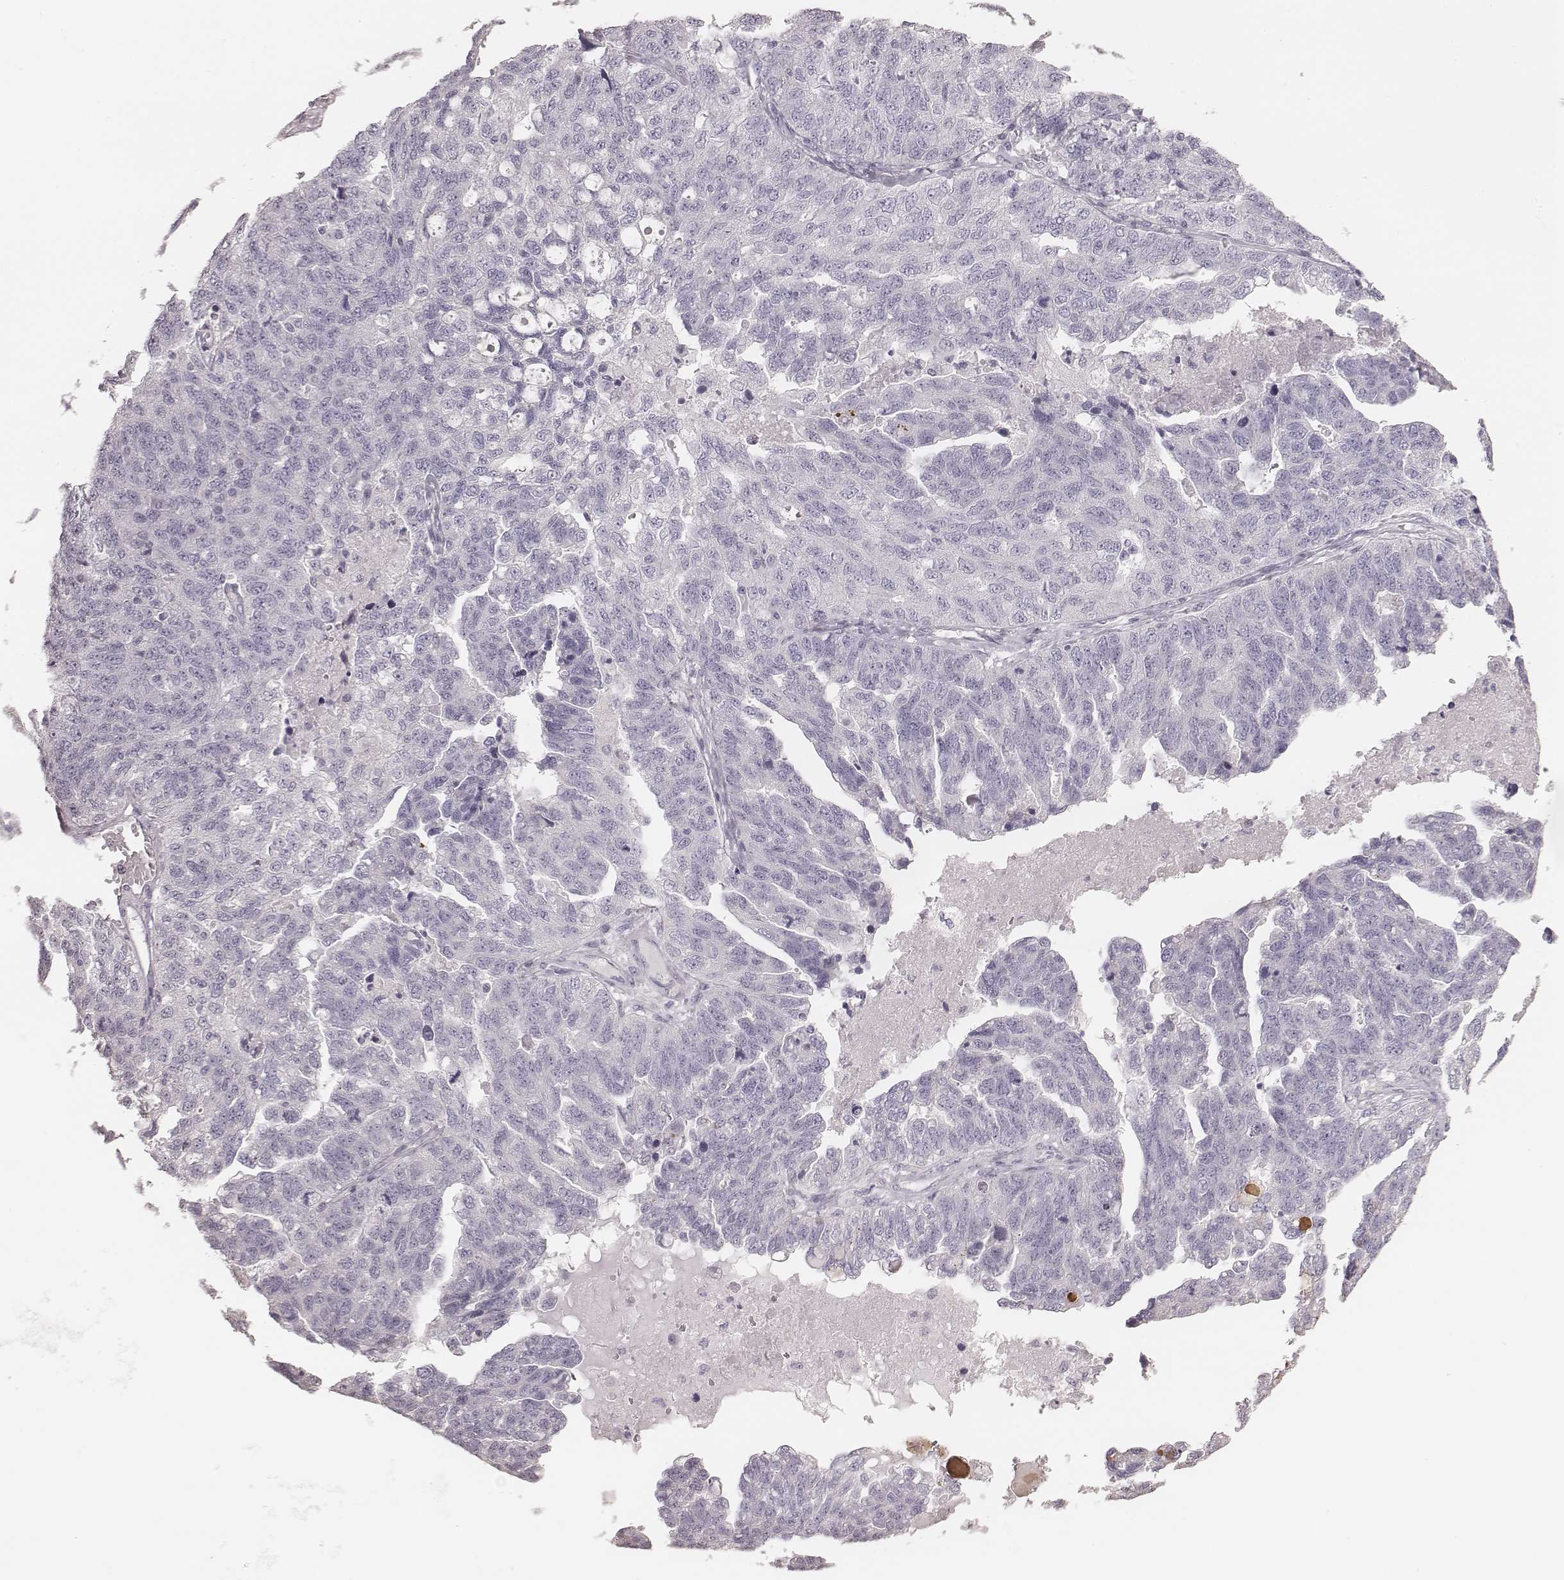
{"staining": {"intensity": "negative", "quantity": "none", "location": "none"}, "tissue": "ovarian cancer", "cell_type": "Tumor cells", "image_type": "cancer", "snomed": [{"axis": "morphology", "description": "Cystadenocarcinoma, serous, NOS"}, {"axis": "topography", "description": "Ovary"}], "caption": "Histopathology image shows no protein positivity in tumor cells of ovarian cancer (serous cystadenocarcinoma) tissue.", "gene": "ZP4", "patient": {"sex": "female", "age": 71}}